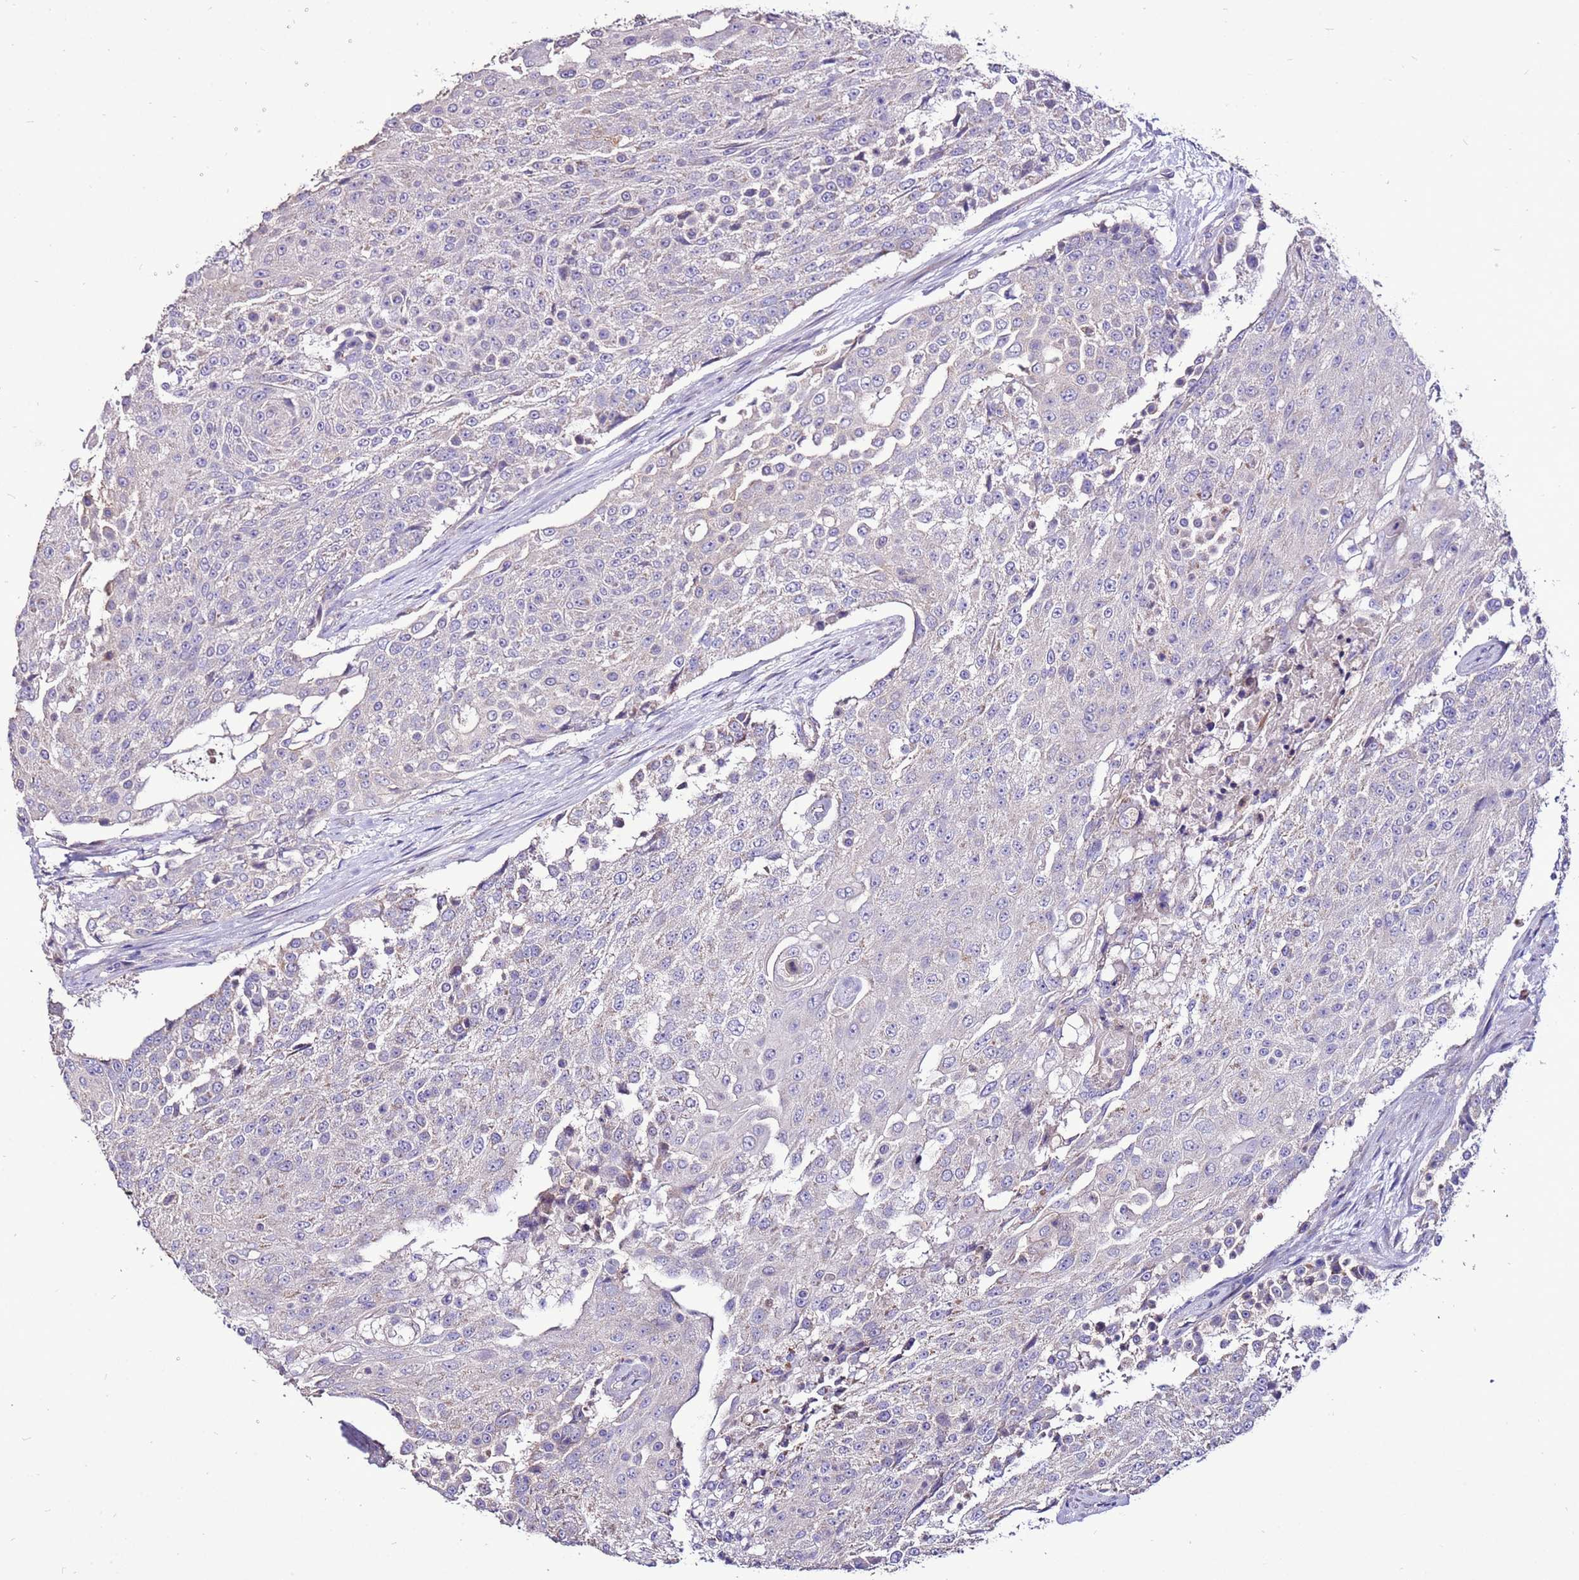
{"staining": {"intensity": "negative", "quantity": "none", "location": "none"}, "tissue": "urothelial cancer", "cell_type": "Tumor cells", "image_type": "cancer", "snomed": [{"axis": "morphology", "description": "Urothelial carcinoma, High grade"}, {"axis": "topography", "description": "Urinary bladder"}], "caption": "This is an immunohistochemistry histopathology image of urothelial cancer. There is no staining in tumor cells.", "gene": "TMEM106C", "patient": {"sex": "female", "age": 63}}